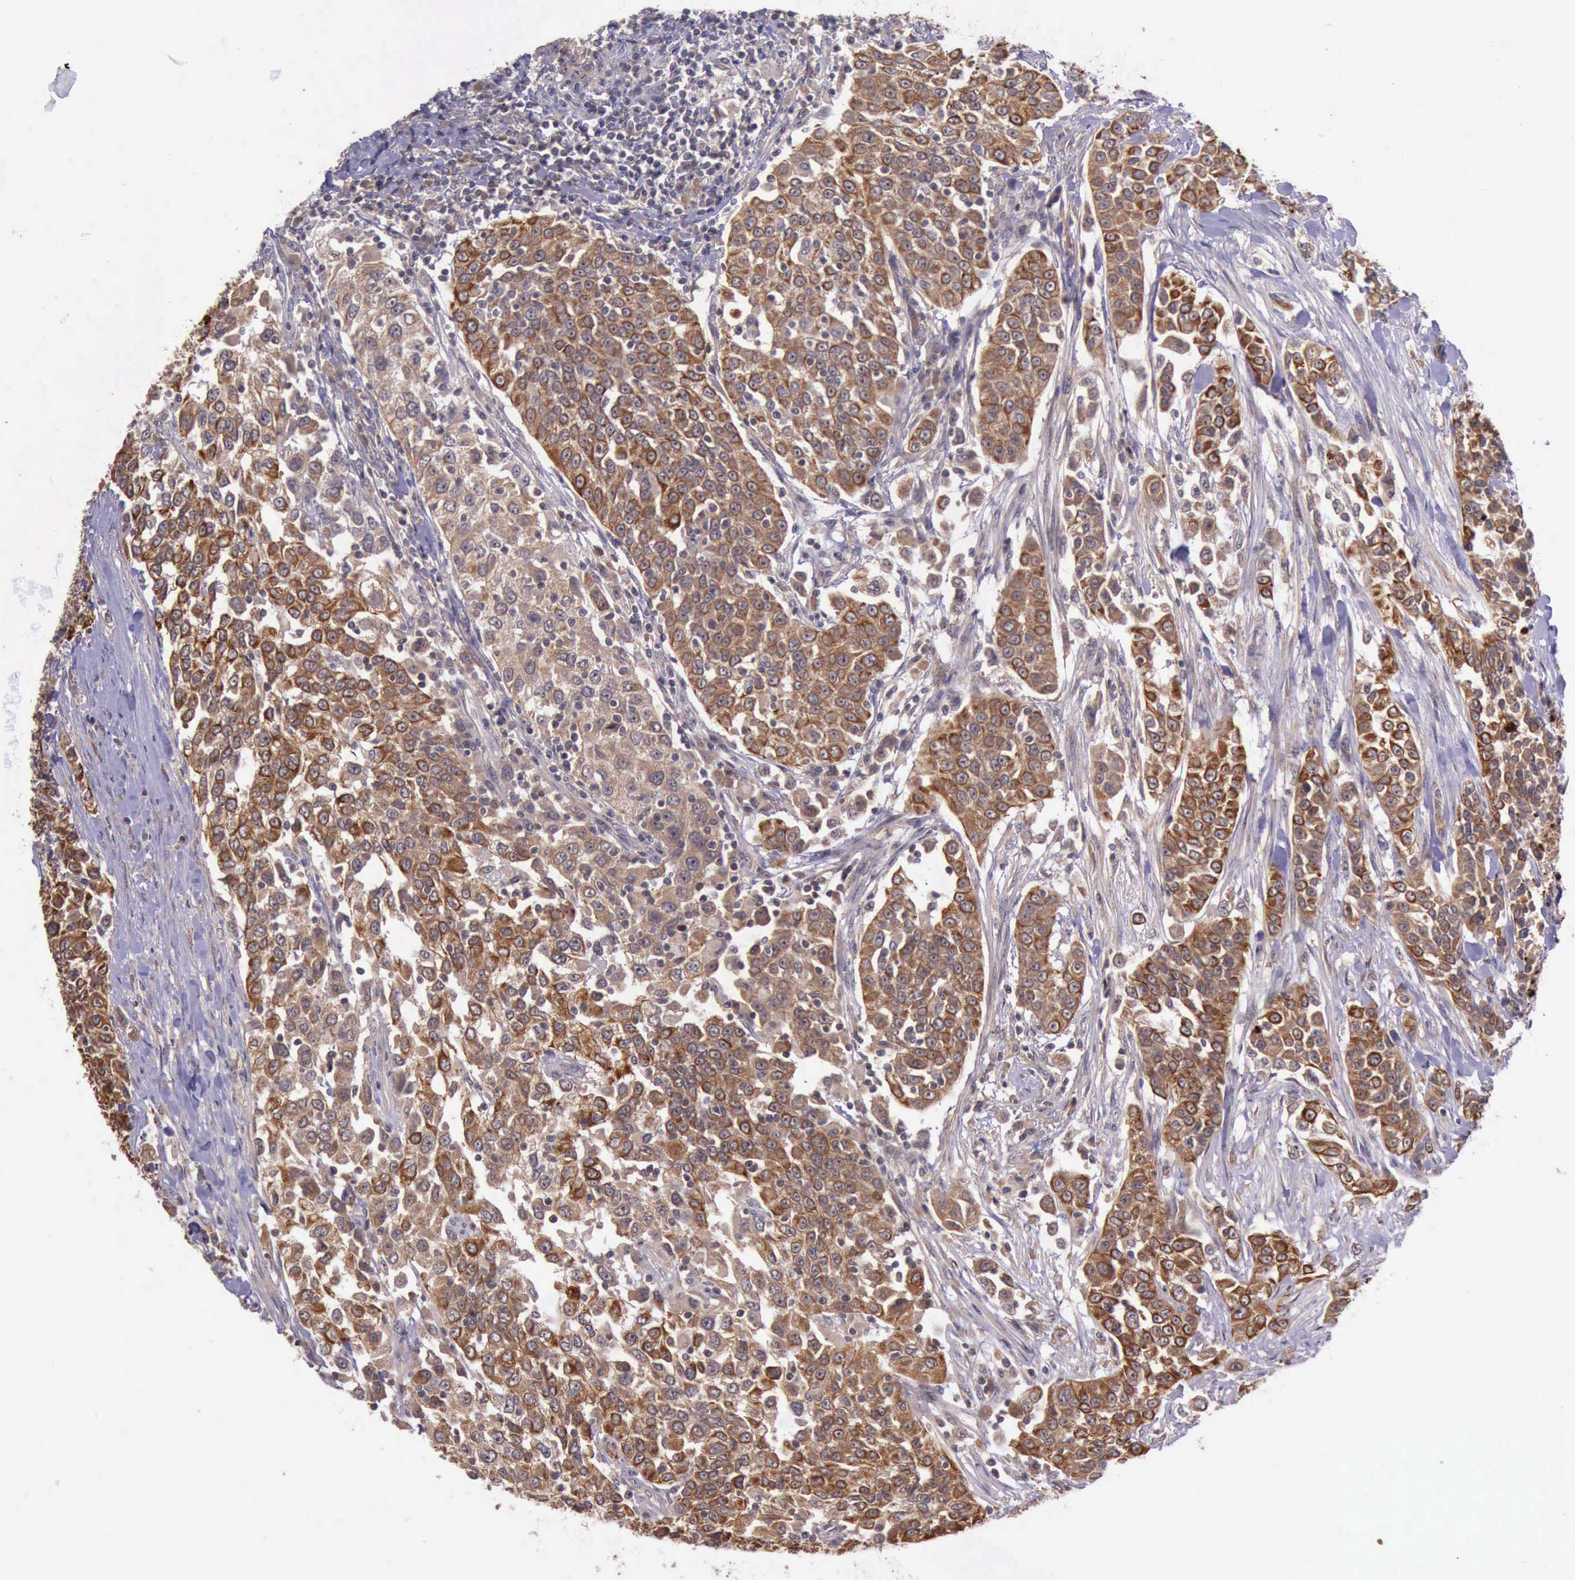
{"staining": {"intensity": "moderate", "quantity": ">75%", "location": "nuclear"}, "tissue": "urothelial cancer", "cell_type": "Tumor cells", "image_type": "cancer", "snomed": [{"axis": "morphology", "description": "Urothelial carcinoma, High grade"}, {"axis": "topography", "description": "Urinary bladder"}], "caption": "About >75% of tumor cells in human urothelial cancer demonstrate moderate nuclear protein staining as visualized by brown immunohistochemical staining.", "gene": "PRICKLE3", "patient": {"sex": "female", "age": 80}}